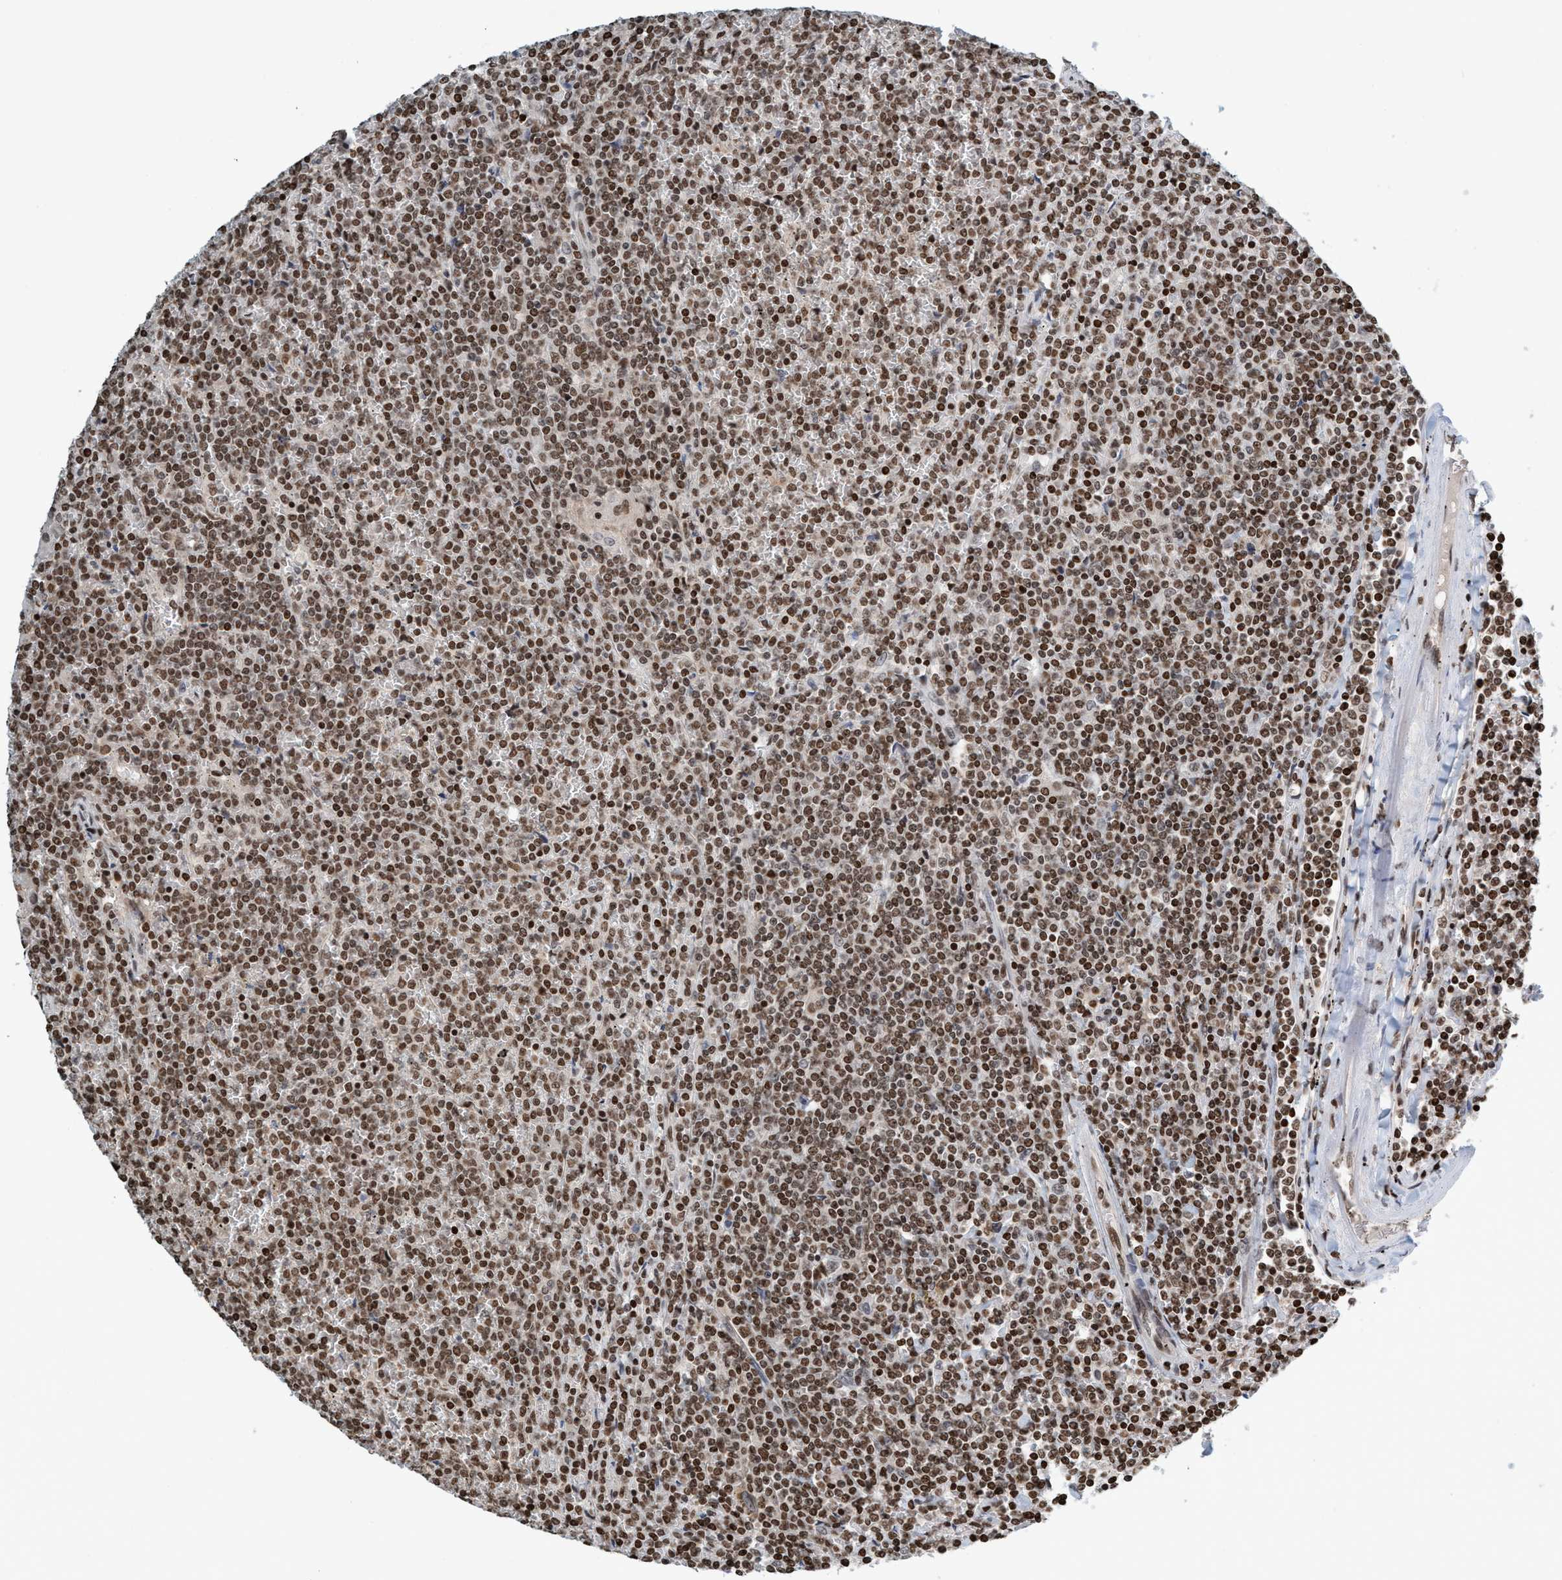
{"staining": {"intensity": "strong", "quantity": ">75%", "location": "nuclear"}, "tissue": "lymphoma", "cell_type": "Tumor cells", "image_type": "cancer", "snomed": [{"axis": "morphology", "description": "Malignant lymphoma, non-Hodgkin's type, Low grade"}, {"axis": "topography", "description": "Spleen"}], "caption": "Protein staining of low-grade malignant lymphoma, non-Hodgkin's type tissue displays strong nuclear positivity in approximately >75% of tumor cells. (Stains: DAB (3,3'-diaminobenzidine) in brown, nuclei in blue, Microscopy: brightfield microscopy at high magnification).", "gene": "SMCR8", "patient": {"sex": "female", "age": 19}}